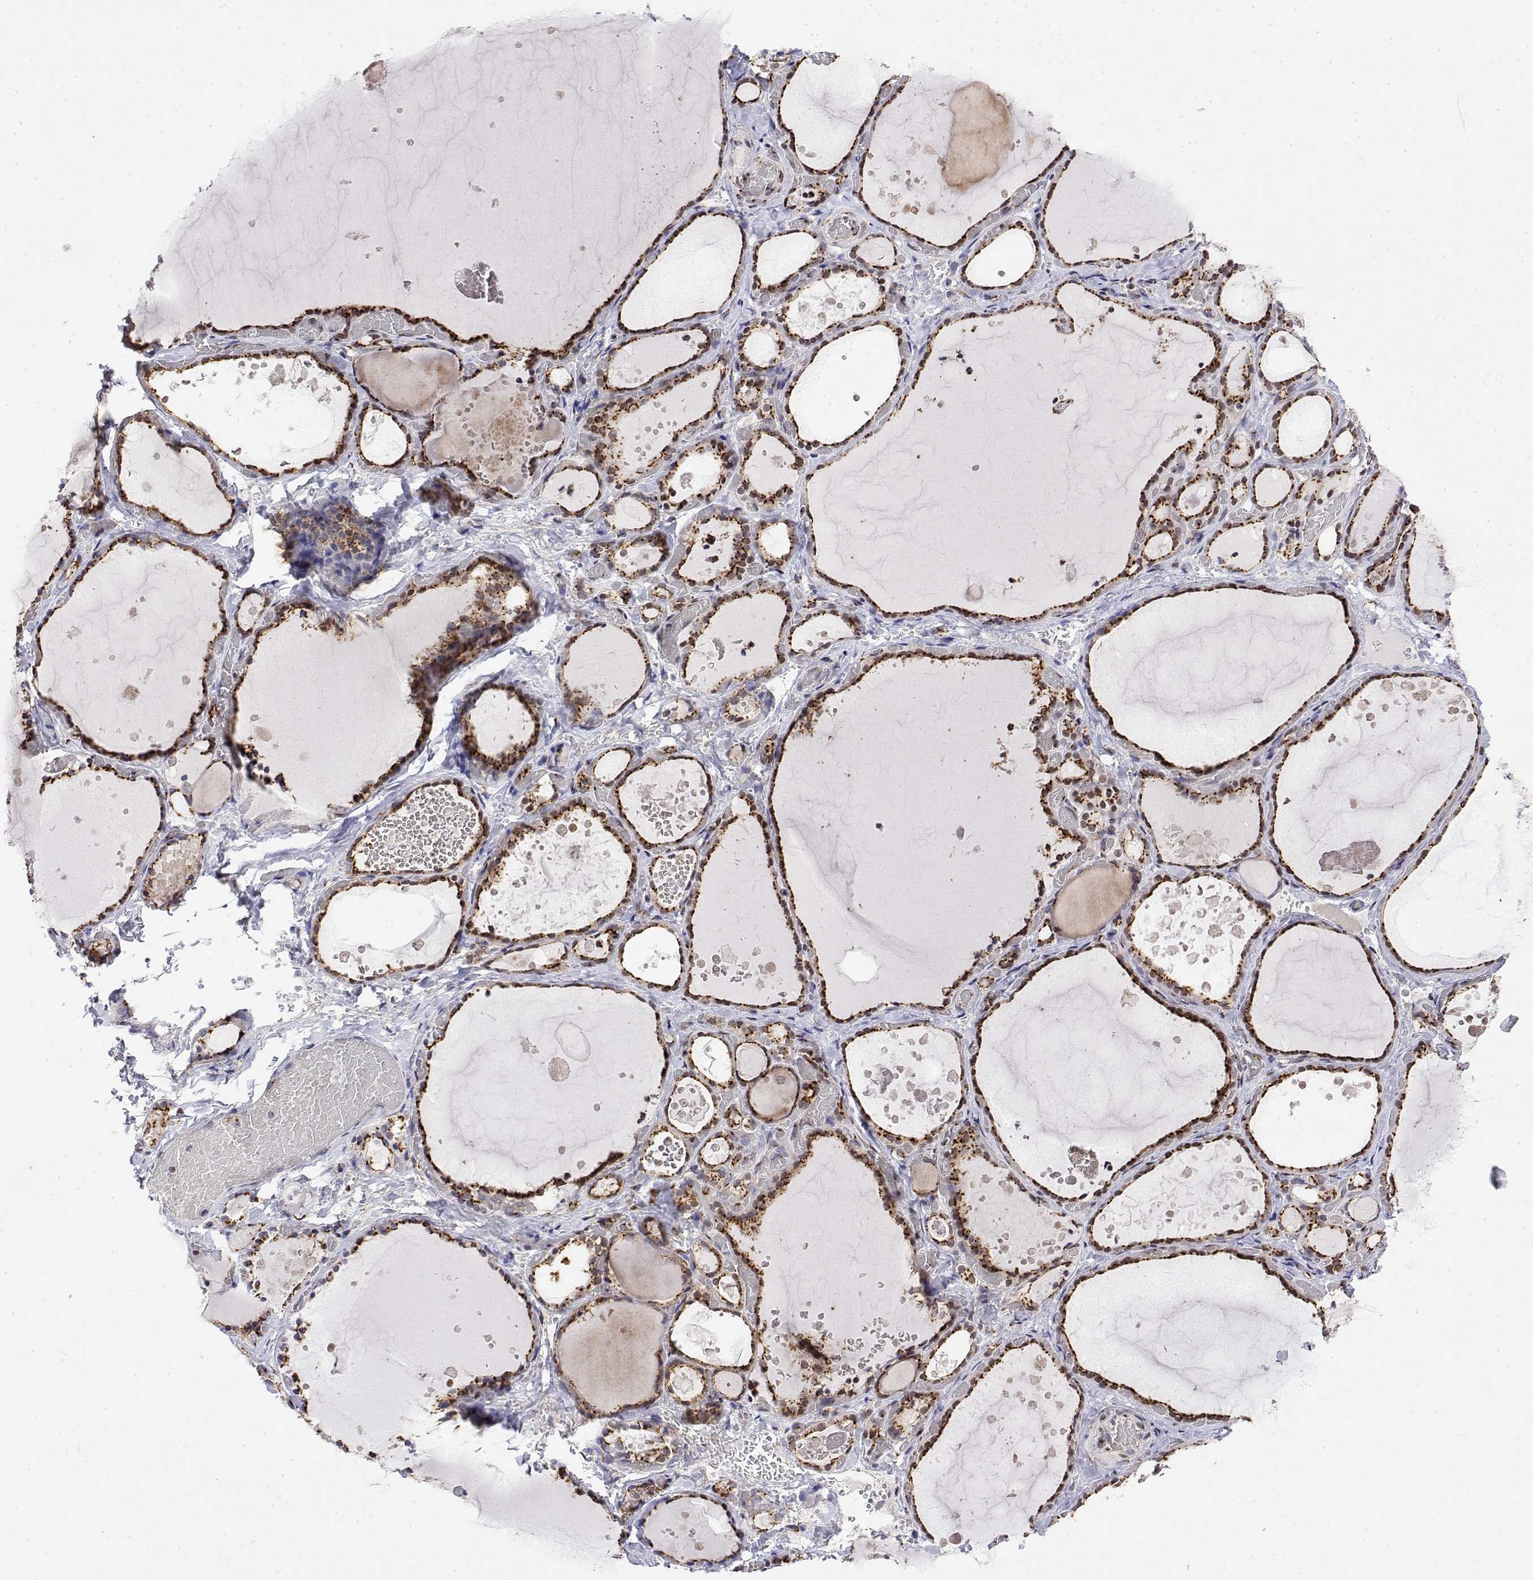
{"staining": {"intensity": "strong", "quantity": ">75%", "location": "cytoplasmic/membranous"}, "tissue": "thyroid gland", "cell_type": "Glandular cells", "image_type": "normal", "snomed": [{"axis": "morphology", "description": "Normal tissue, NOS"}, {"axis": "topography", "description": "Thyroid gland"}], "caption": "Protein staining reveals strong cytoplasmic/membranous expression in about >75% of glandular cells in benign thyroid gland.", "gene": "YIPF3", "patient": {"sex": "female", "age": 56}}